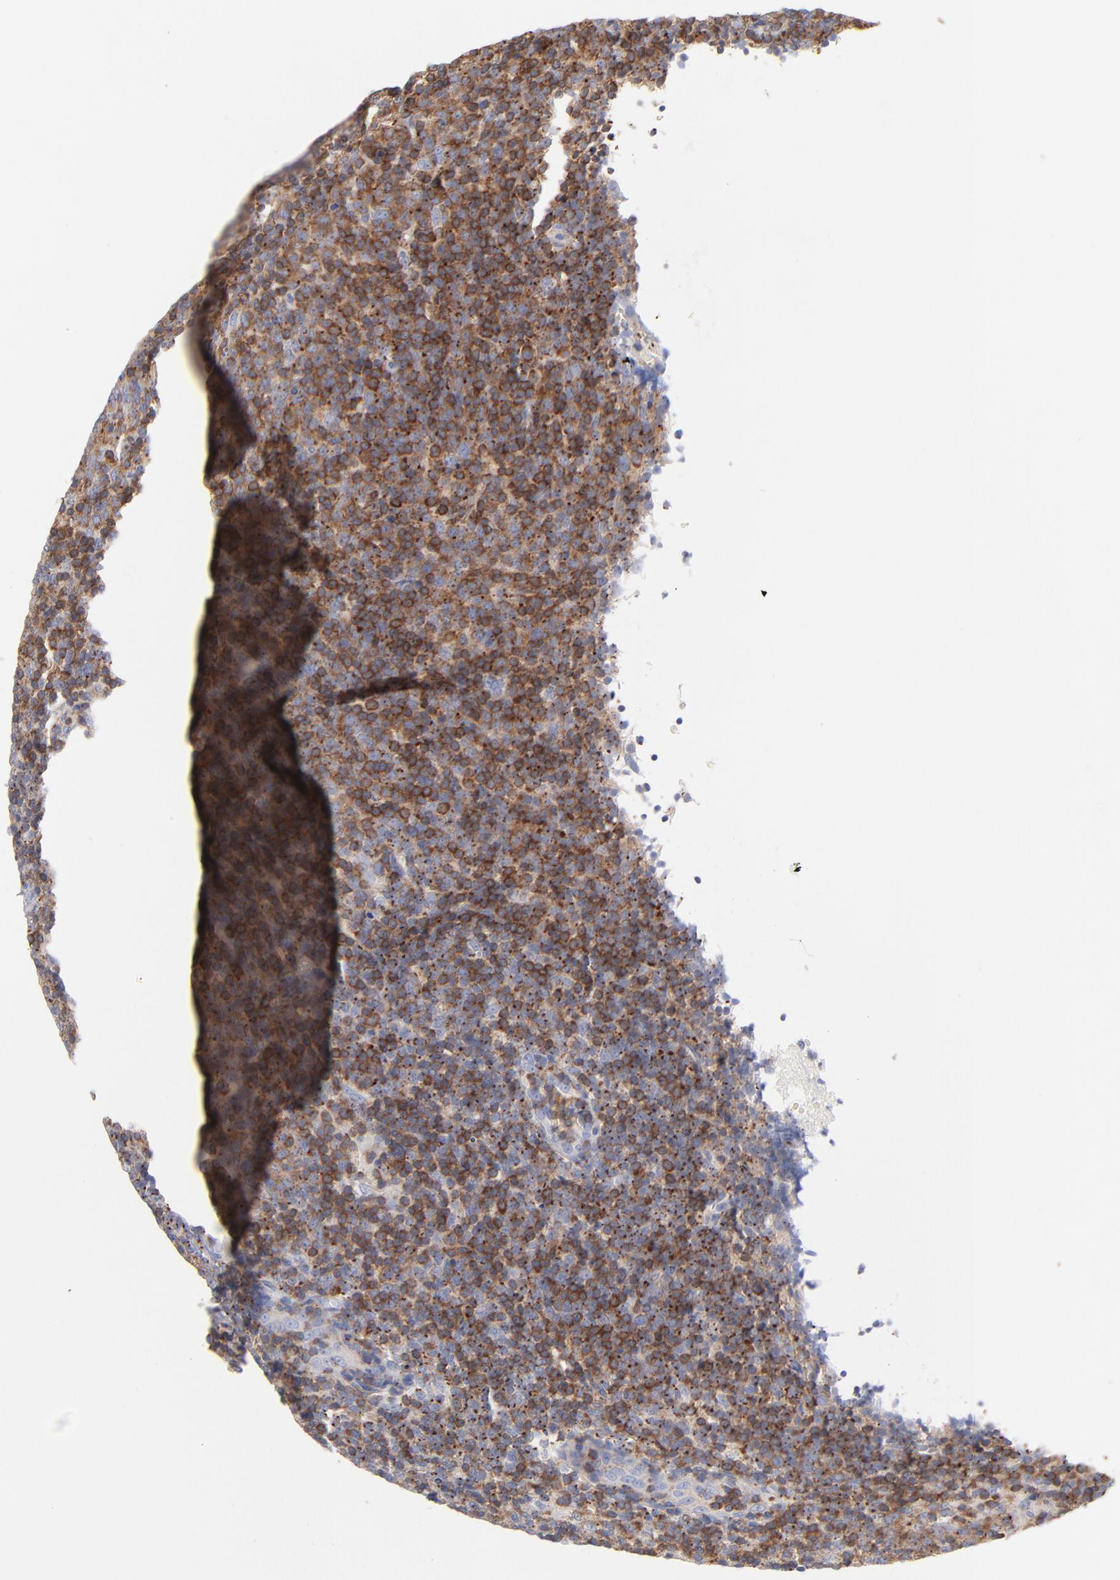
{"staining": {"intensity": "moderate", "quantity": ">75%", "location": "cytoplasmic/membranous"}, "tissue": "lymphoma", "cell_type": "Tumor cells", "image_type": "cancer", "snomed": [{"axis": "morphology", "description": "Malignant lymphoma, non-Hodgkin's type, Low grade"}, {"axis": "topography", "description": "Lymph node"}], "caption": "Immunohistochemistry of malignant lymphoma, non-Hodgkin's type (low-grade) displays medium levels of moderate cytoplasmic/membranous staining in approximately >75% of tumor cells.", "gene": "SEPTIN6", "patient": {"sex": "male", "age": 70}}